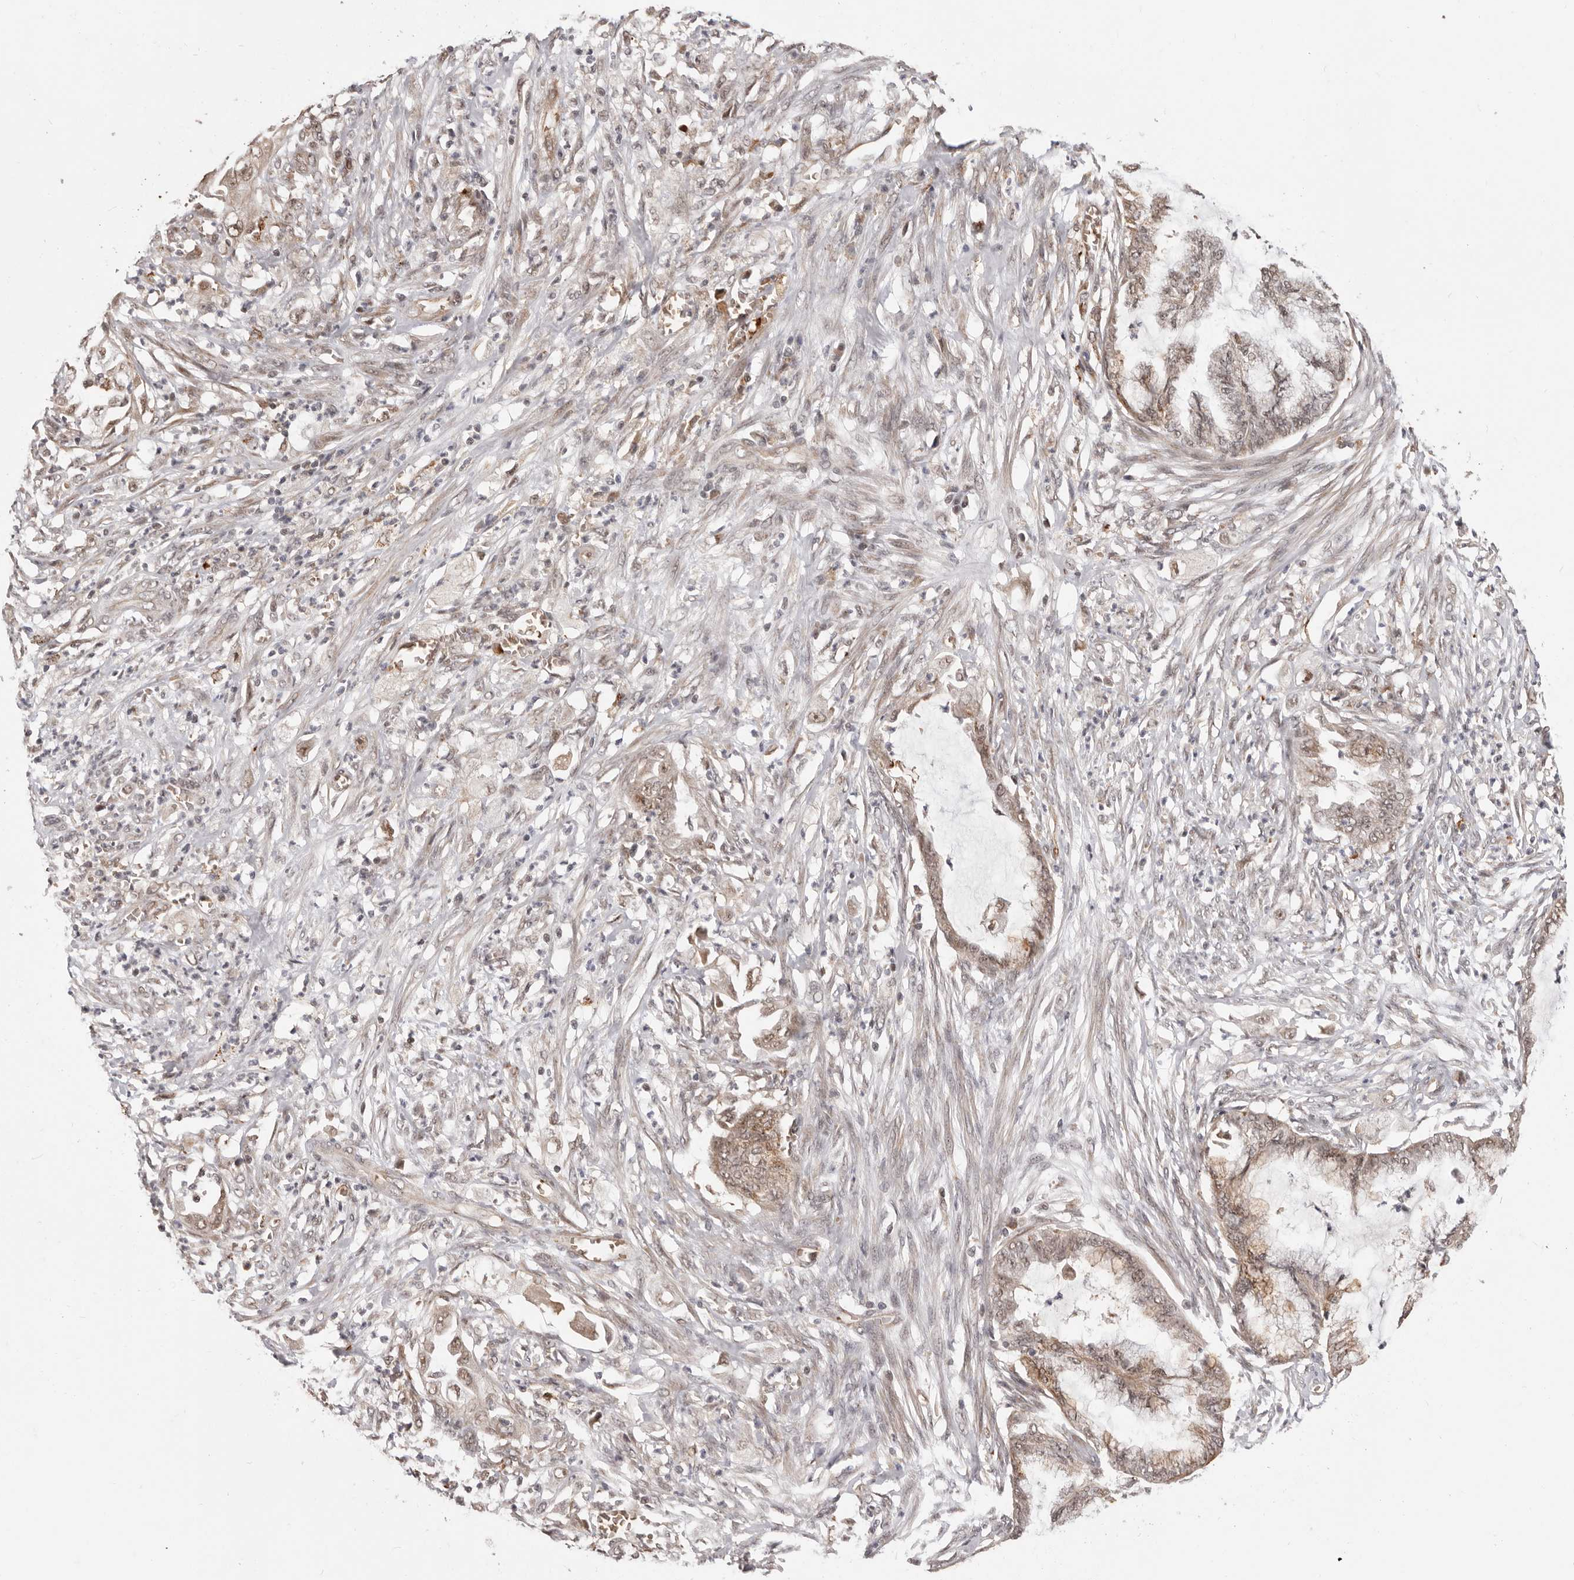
{"staining": {"intensity": "weak", "quantity": ">75%", "location": "cytoplasmic/membranous,nuclear"}, "tissue": "endometrial cancer", "cell_type": "Tumor cells", "image_type": "cancer", "snomed": [{"axis": "morphology", "description": "Adenocarcinoma, NOS"}, {"axis": "topography", "description": "Endometrium"}], "caption": "Immunohistochemistry (IHC) (DAB (3,3'-diaminobenzidine)) staining of human endometrial cancer (adenocarcinoma) exhibits weak cytoplasmic/membranous and nuclear protein positivity in about >75% of tumor cells.", "gene": "NCOA3", "patient": {"sex": "female", "age": 86}}